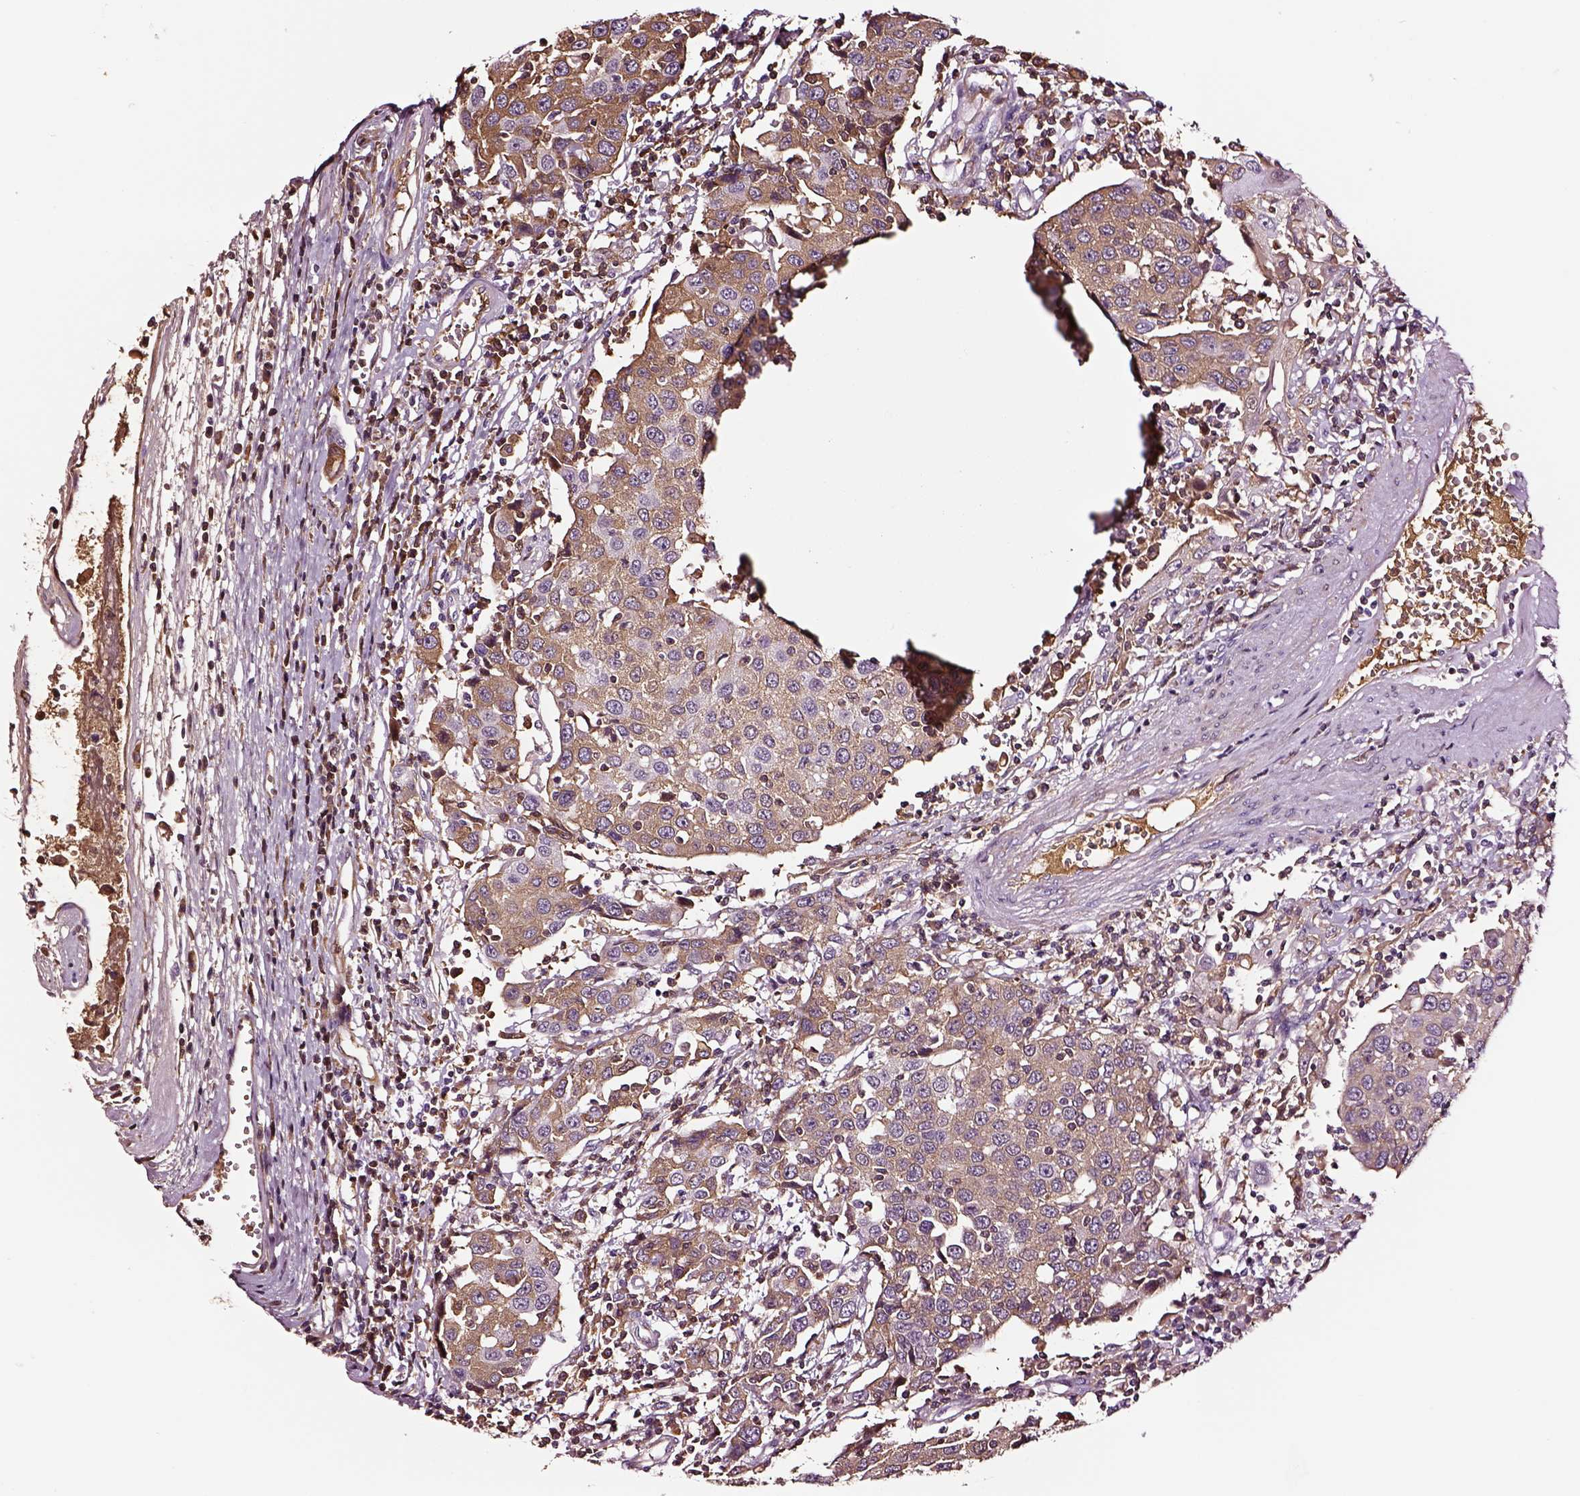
{"staining": {"intensity": "moderate", "quantity": "25%-75%", "location": "cytoplasmic/membranous"}, "tissue": "urothelial cancer", "cell_type": "Tumor cells", "image_type": "cancer", "snomed": [{"axis": "morphology", "description": "Urothelial carcinoma, High grade"}, {"axis": "topography", "description": "Urinary bladder"}], "caption": "A photomicrograph of human urothelial cancer stained for a protein exhibits moderate cytoplasmic/membranous brown staining in tumor cells. (DAB (3,3'-diaminobenzidine) = brown stain, brightfield microscopy at high magnification).", "gene": "TF", "patient": {"sex": "female", "age": 85}}